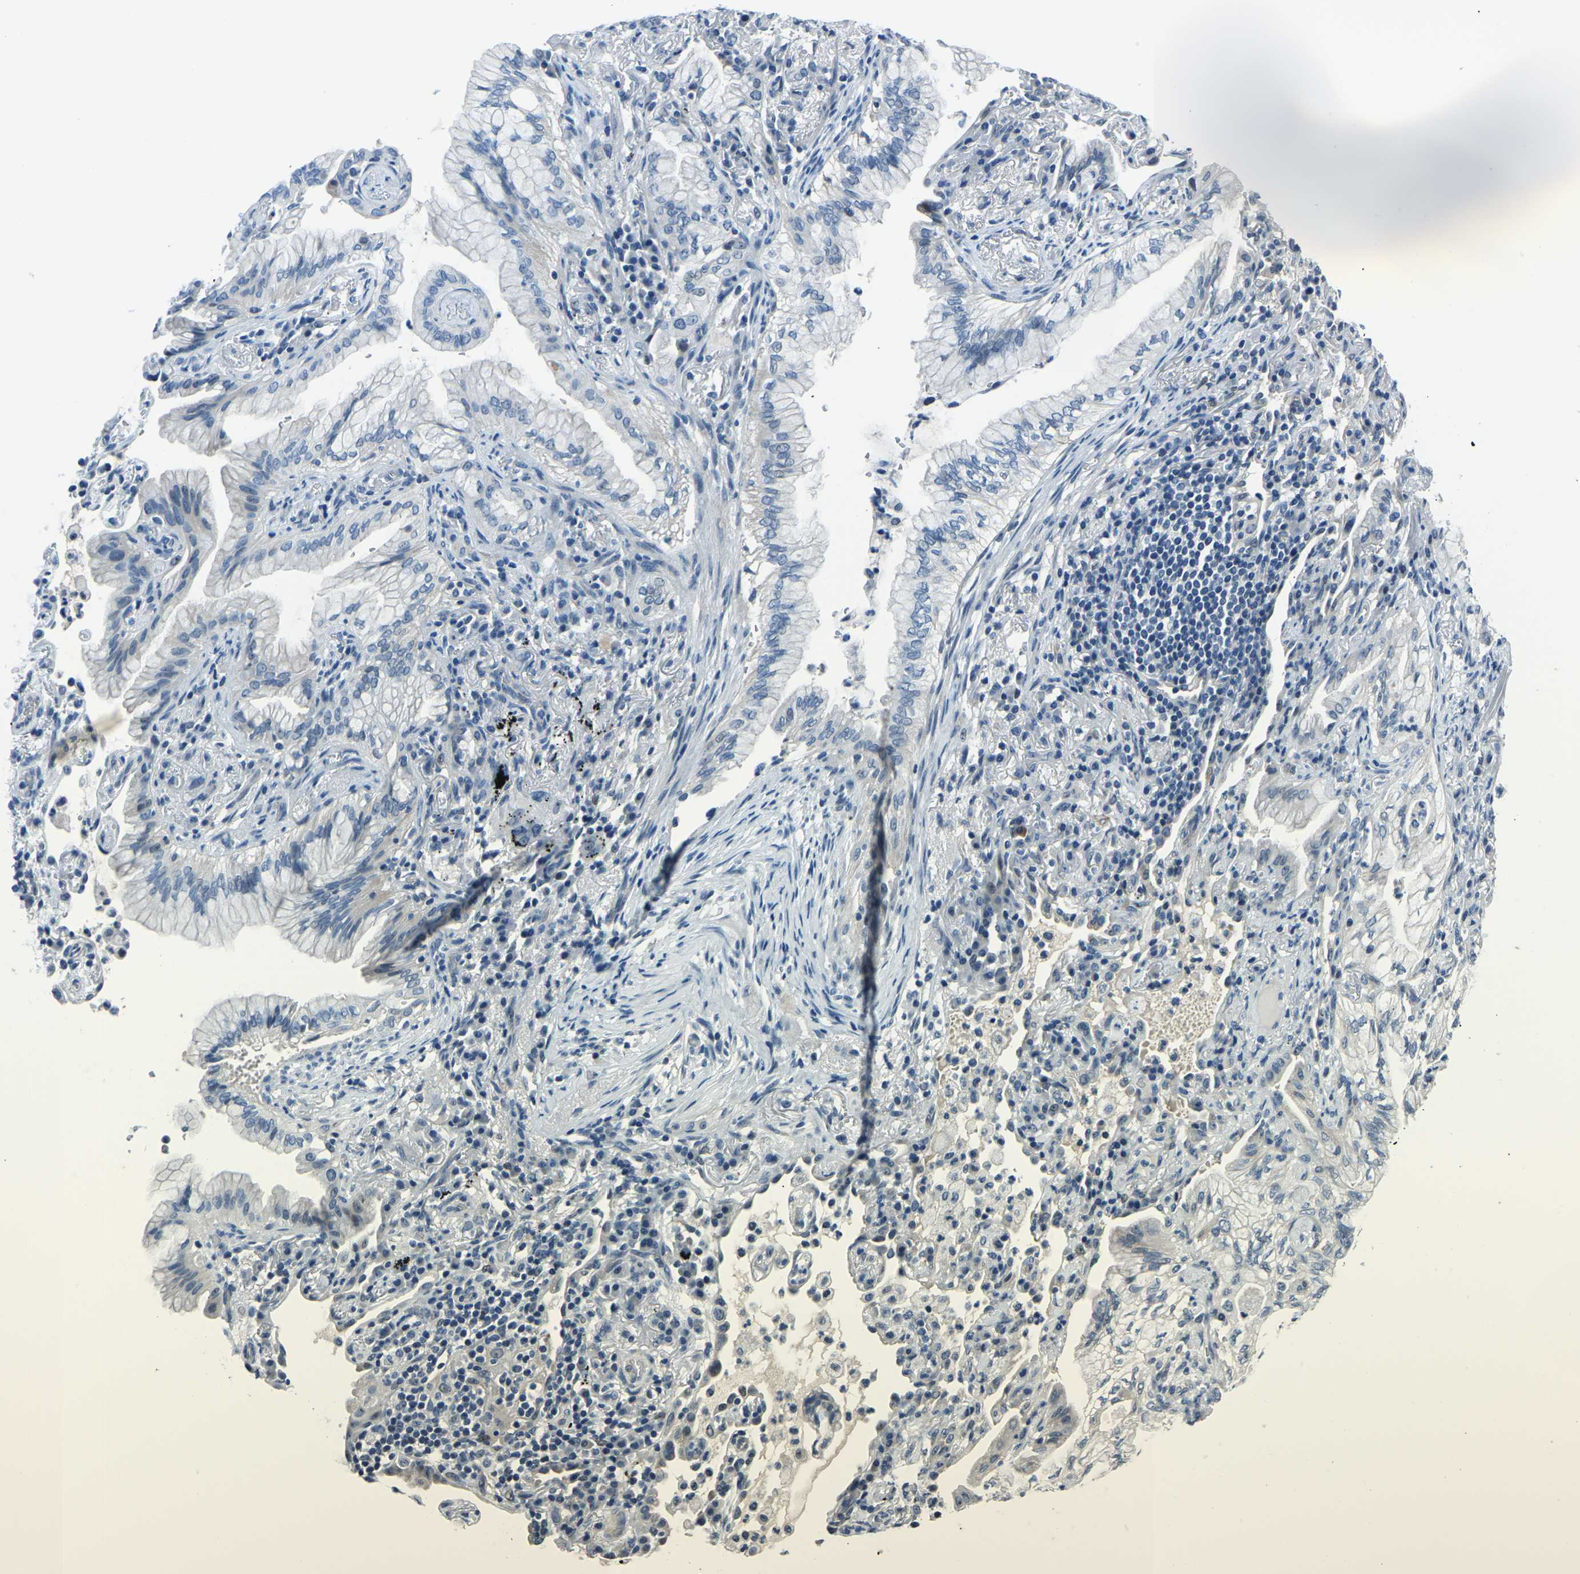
{"staining": {"intensity": "negative", "quantity": "none", "location": "none"}, "tissue": "lung cancer", "cell_type": "Tumor cells", "image_type": "cancer", "snomed": [{"axis": "morphology", "description": "Adenocarcinoma, NOS"}, {"axis": "topography", "description": "Lung"}], "caption": "Lung cancer (adenocarcinoma) stained for a protein using IHC shows no staining tumor cells.", "gene": "RRP1", "patient": {"sex": "female", "age": 70}}